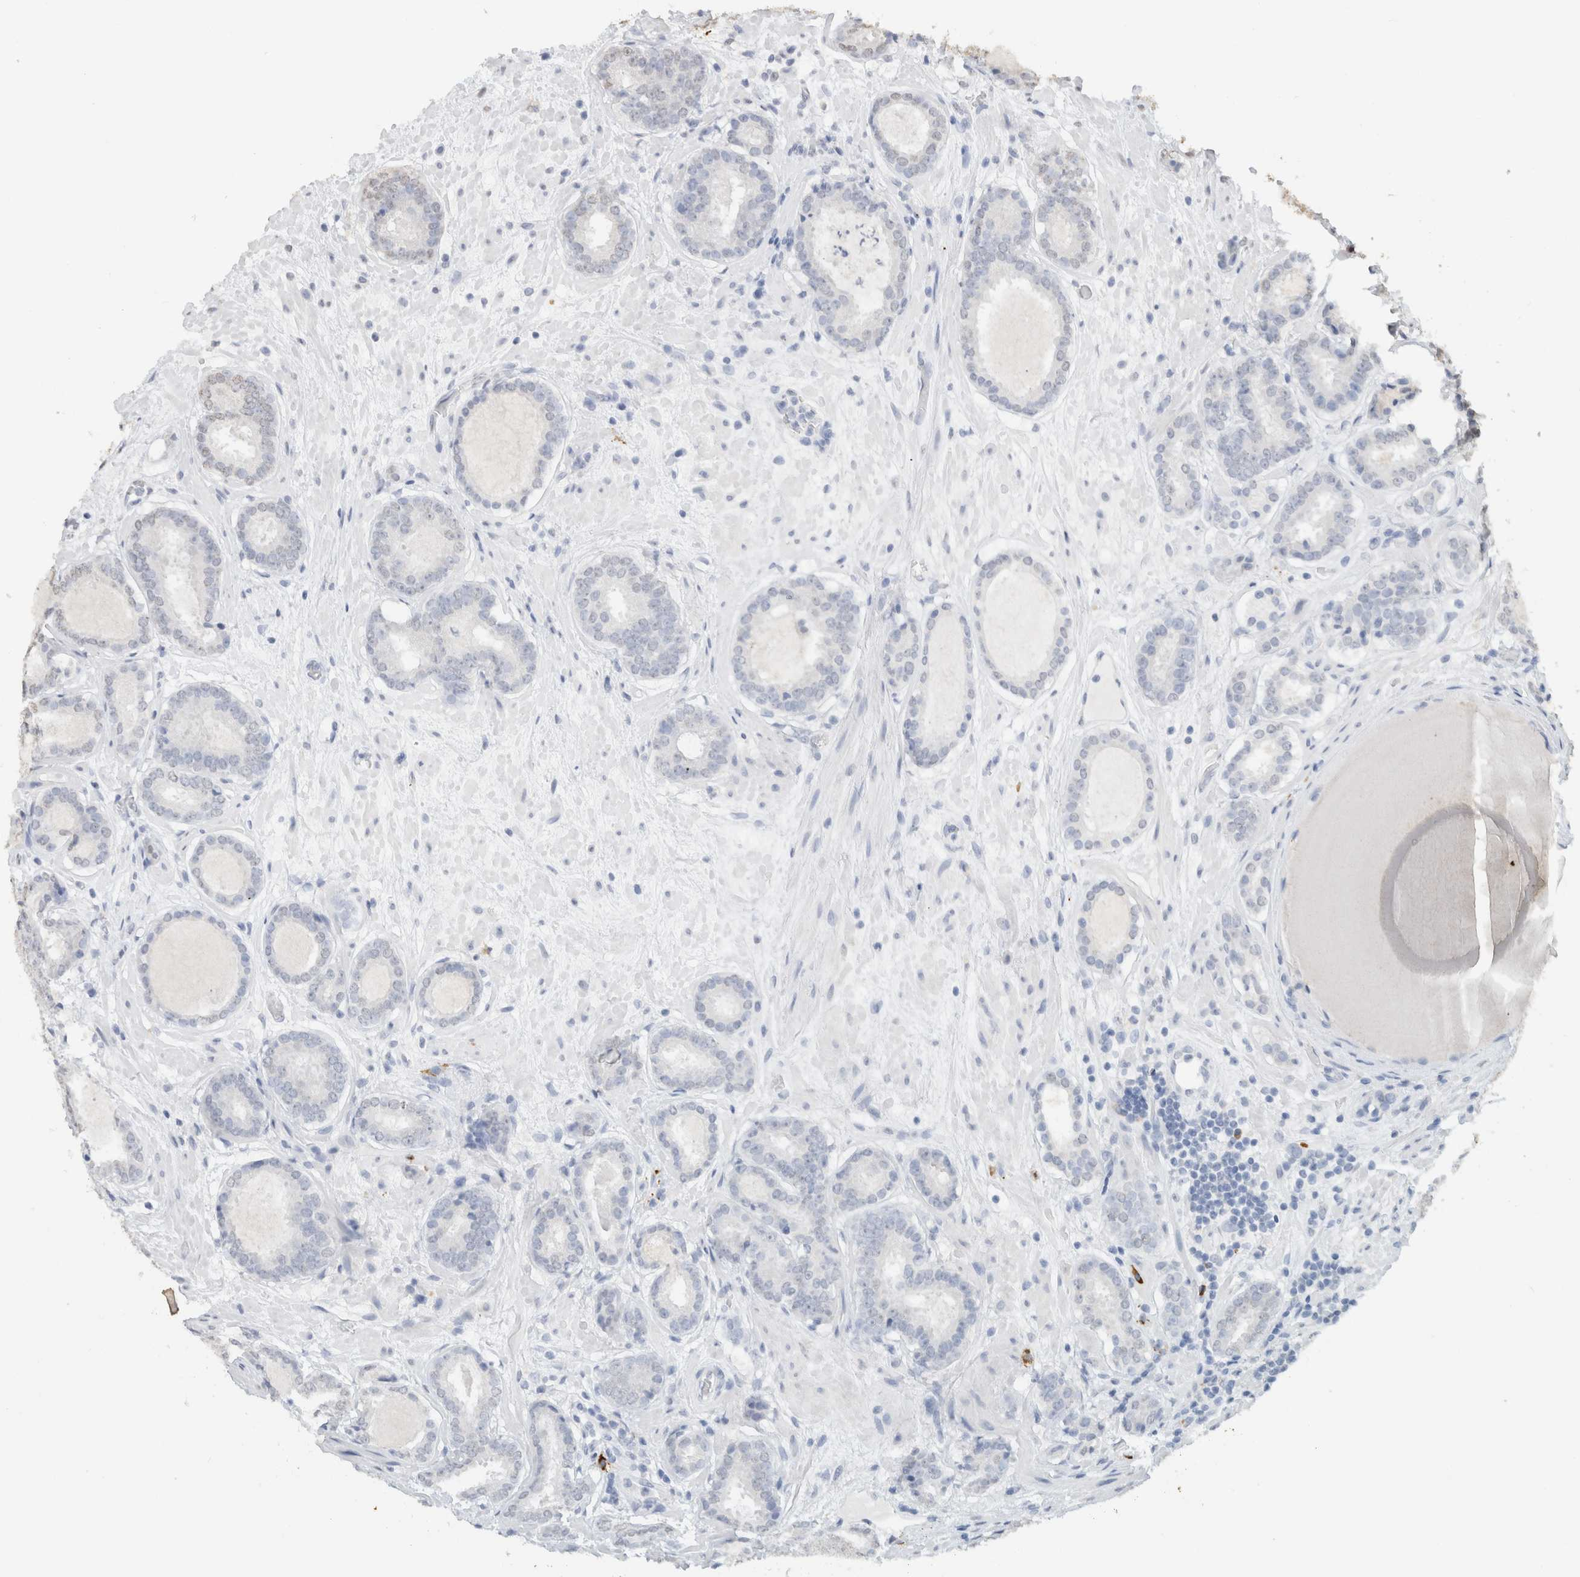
{"staining": {"intensity": "negative", "quantity": "none", "location": "none"}, "tissue": "prostate cancer", "cell_type": "Tumor cells", "image_type": "cancer", "snomed": [{"axis": "morphology", "description": "Adenocarcinoma, Low grade"}, {"axis": "topography", "description": "Prostate"}], "caption": "IHC image of low-grade adenocarcinoma (prostate) stained for a protein (brown), which reveals no positivity in tumor cells.", "gene": "CD80", "patient": {"sex": "male", "age": 69}}